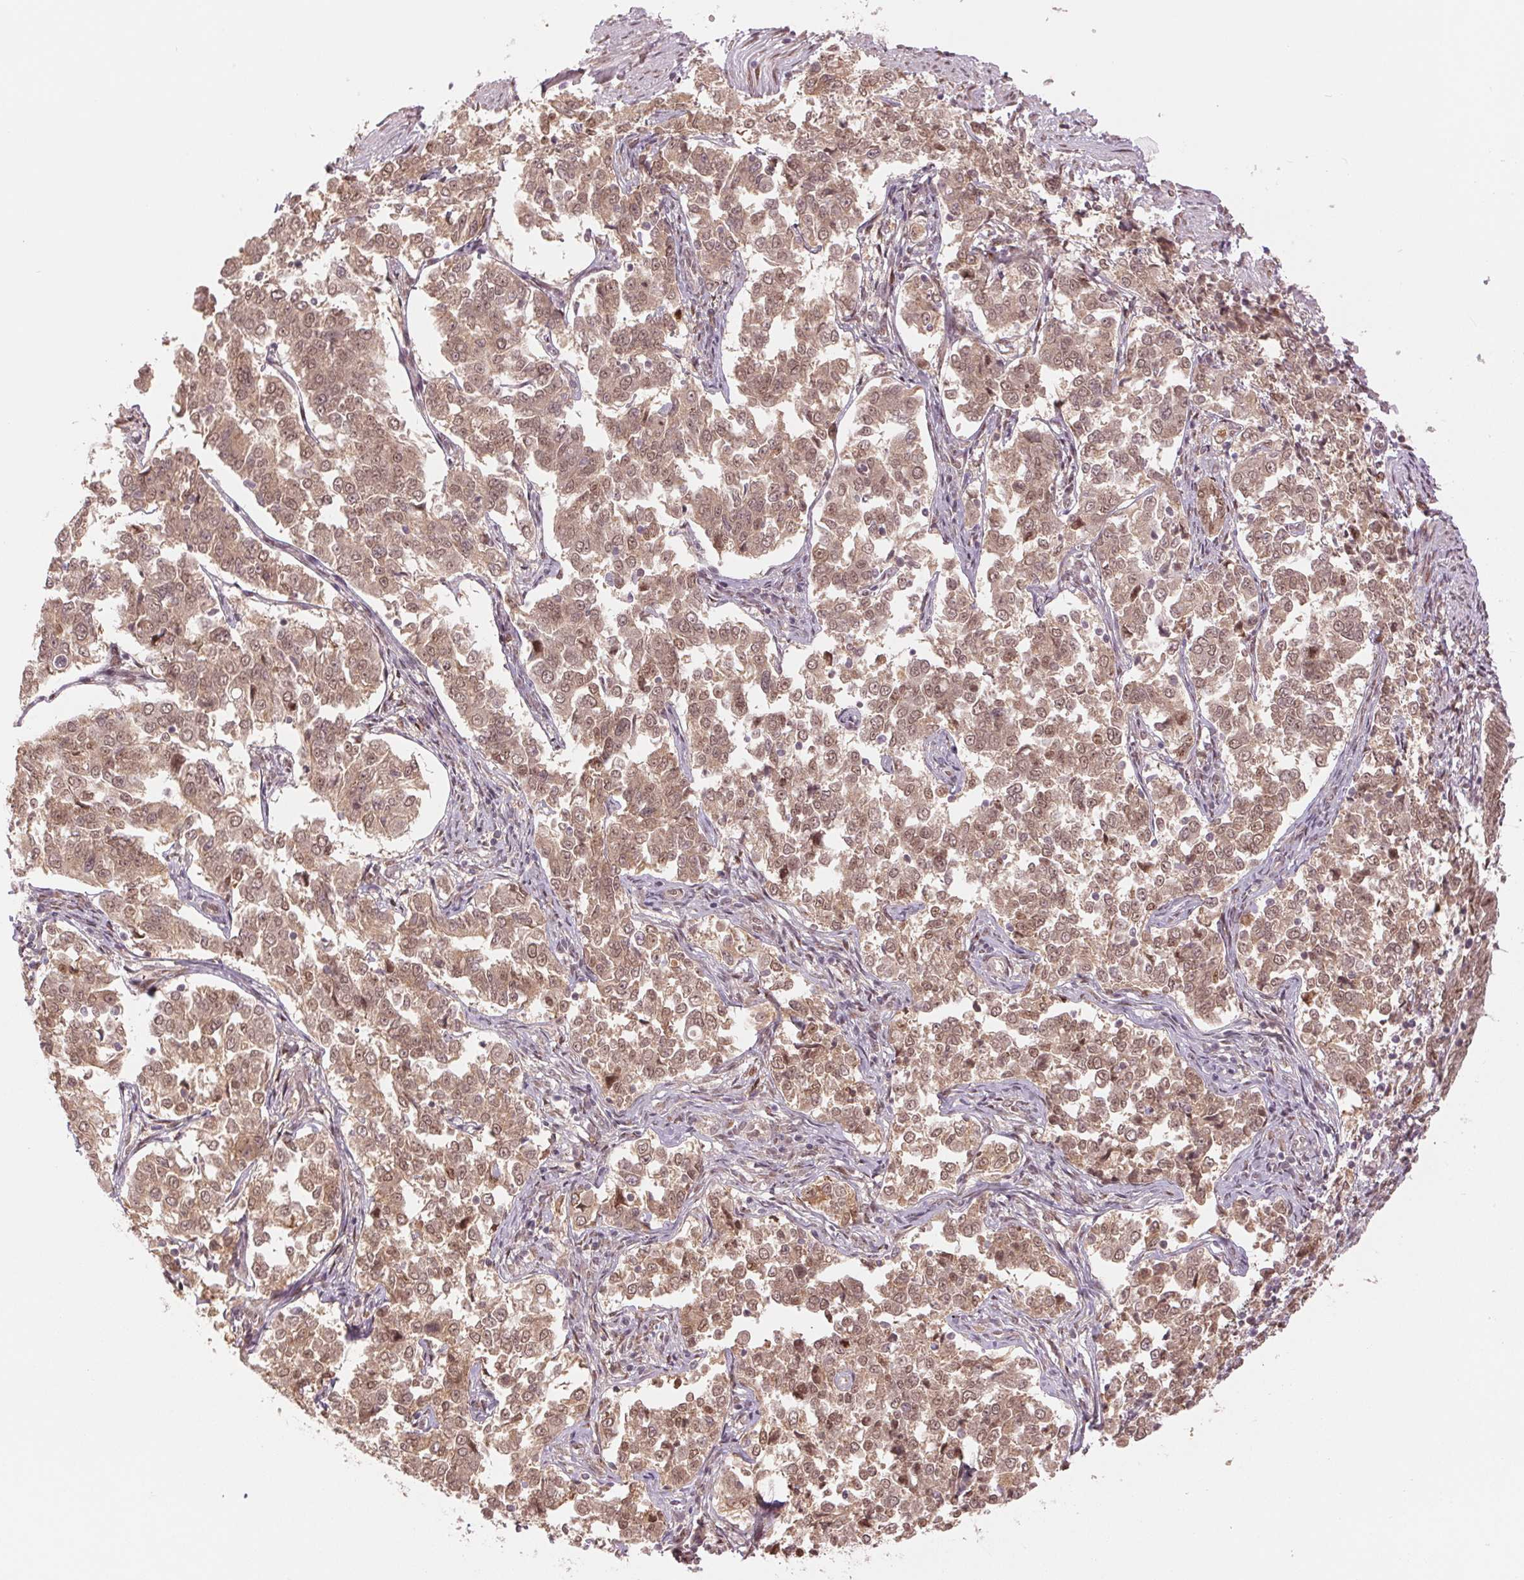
{"staining": {"intensity": "moderate", "quantity": ">75%", "location": "cytoplasmic/membranous,nuclear"}, "tissue": "endometrial cancer", "cell_type": "Tumor cells", "image_type": "cancer", "snomed": [{"axis": "morphology", "description": "Adenocarcinoma, NOS"}, {"axis": "topography", "description": "Endometrium"}], "caption": "Immunohistochemistry (IHC) staining of endometrial adenocarcinoma, which shows medium levels of moderate cytoplasmic/membranous and nuclear positivity in approximately >75% of tumor cells indicating moderate cytoplasmic/membranous and nuclear protein staining. The staining was performed using DAB (brown) for protein detection and nuclei were counterstained in hematoxylin (blue).", "gene": "ERI3", "patient": {"sex": "female", "age": 43}}